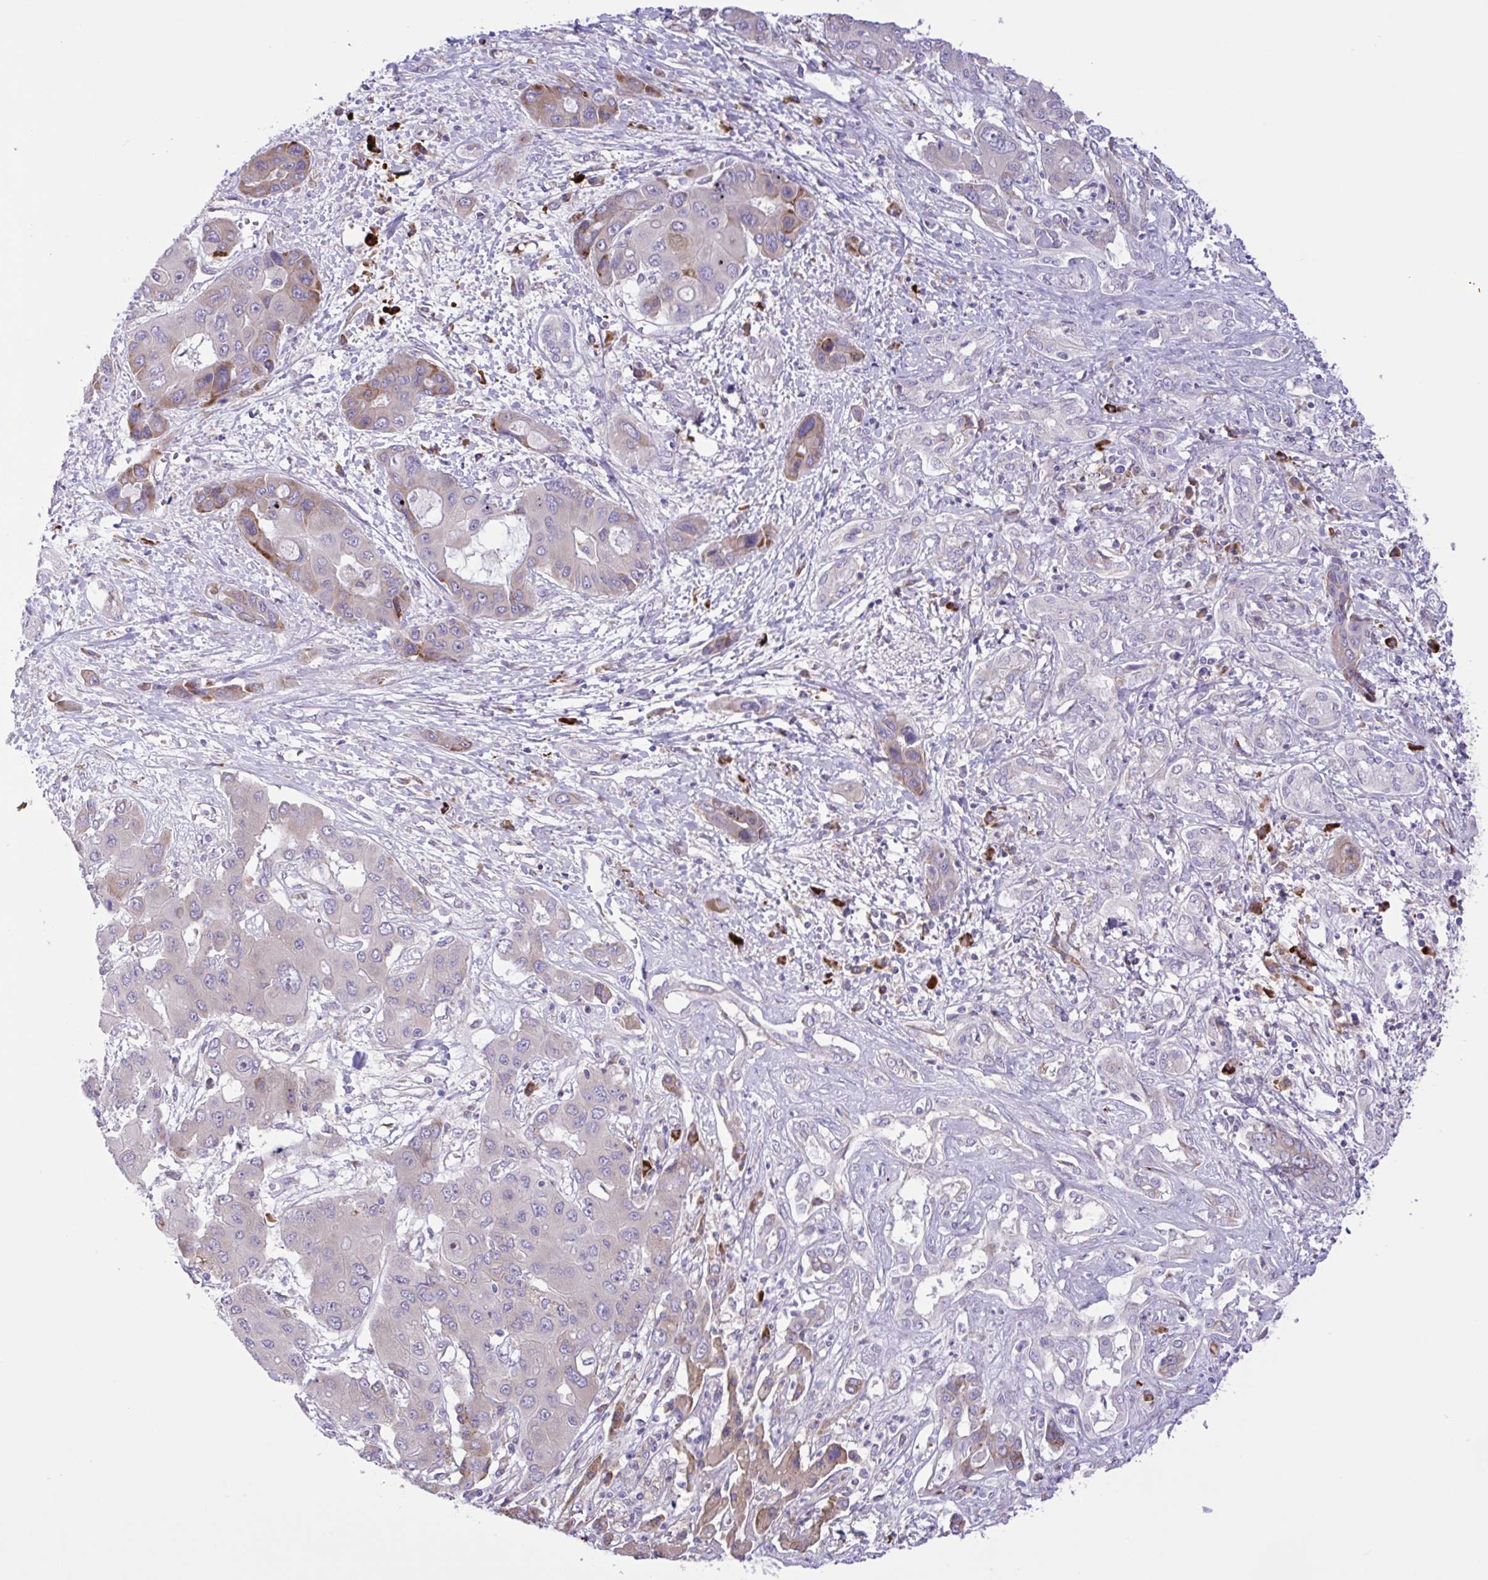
{"staining": {"intensity": "moderate", "quantity": "<25%", "location": "cytoplasmic/membranous"}, "tissue": "liver cancer", "cell_type": "Tumor cells", "image_type": "cancer", "snomed": [{"axis": "morphology", "description": "Cholangiocarcinoma"}, {"axis": "topography", "description": "Liver"}], "caption": "Liver cancer (cholangiocarcinoma) was stained to show a protein in brown. There is low levels of moderate cytoplasmic/membranous staining in about <25% of tumor cells. (Brightfield microscopy of DAB IHC at high magnification).", "gene": "DSC3", "patient": {"sex": "male", "age": 67}}